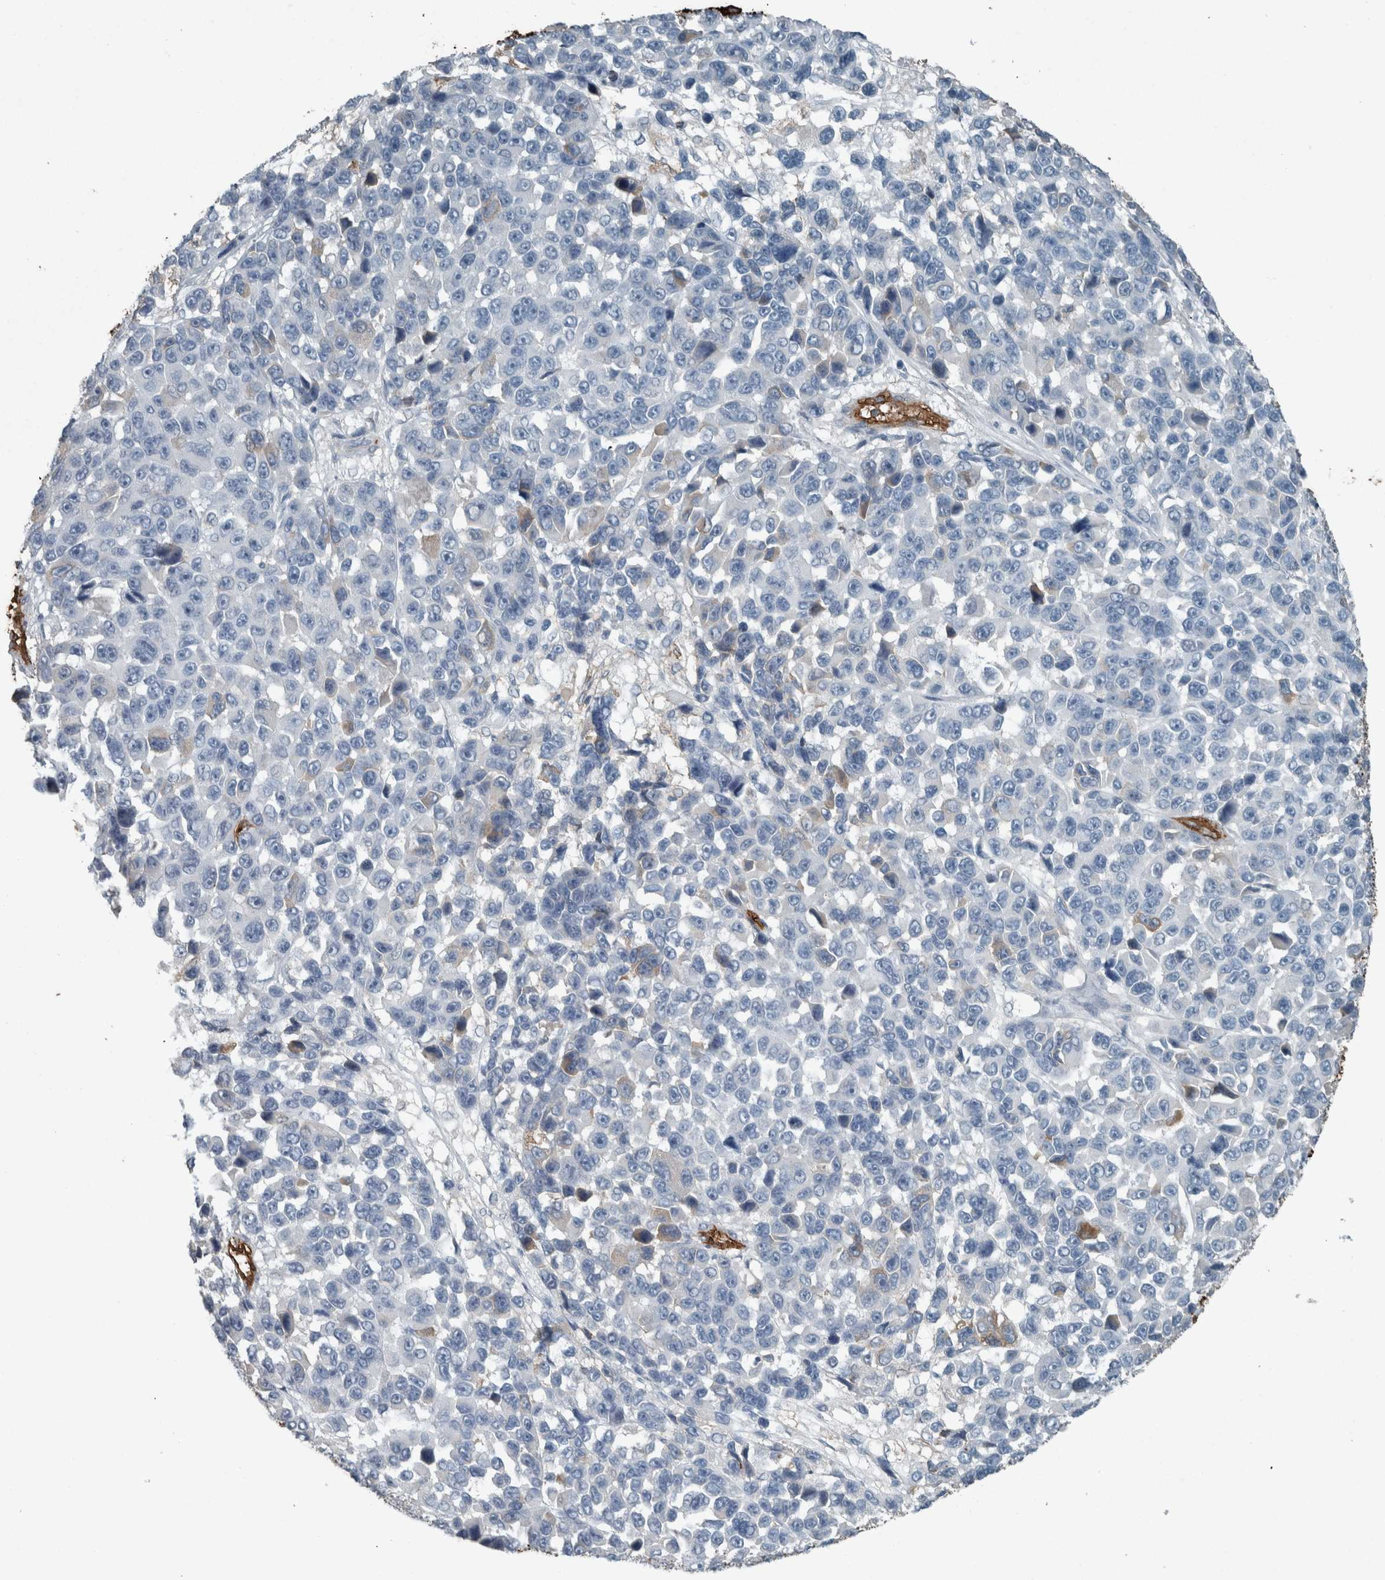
{"staining": {"intensity": "negative", "quantity": "none", "location": "none"}, "tissue": "melanoma", "cell_type": "Tumor cells", "image_type": "cancer", "snomed": [{"axis": "morphology", "description": "Malignant melanoma, NOS"}, {"axis": "topography", "description": "Skin"}], "caption": "IHC photomicrograph of human malignant melanoma stained for a protein (brown), which demonstrates no staining in tumor cells.", "gene": "LBP", "patient": {"sex": "male", "age": 53}}